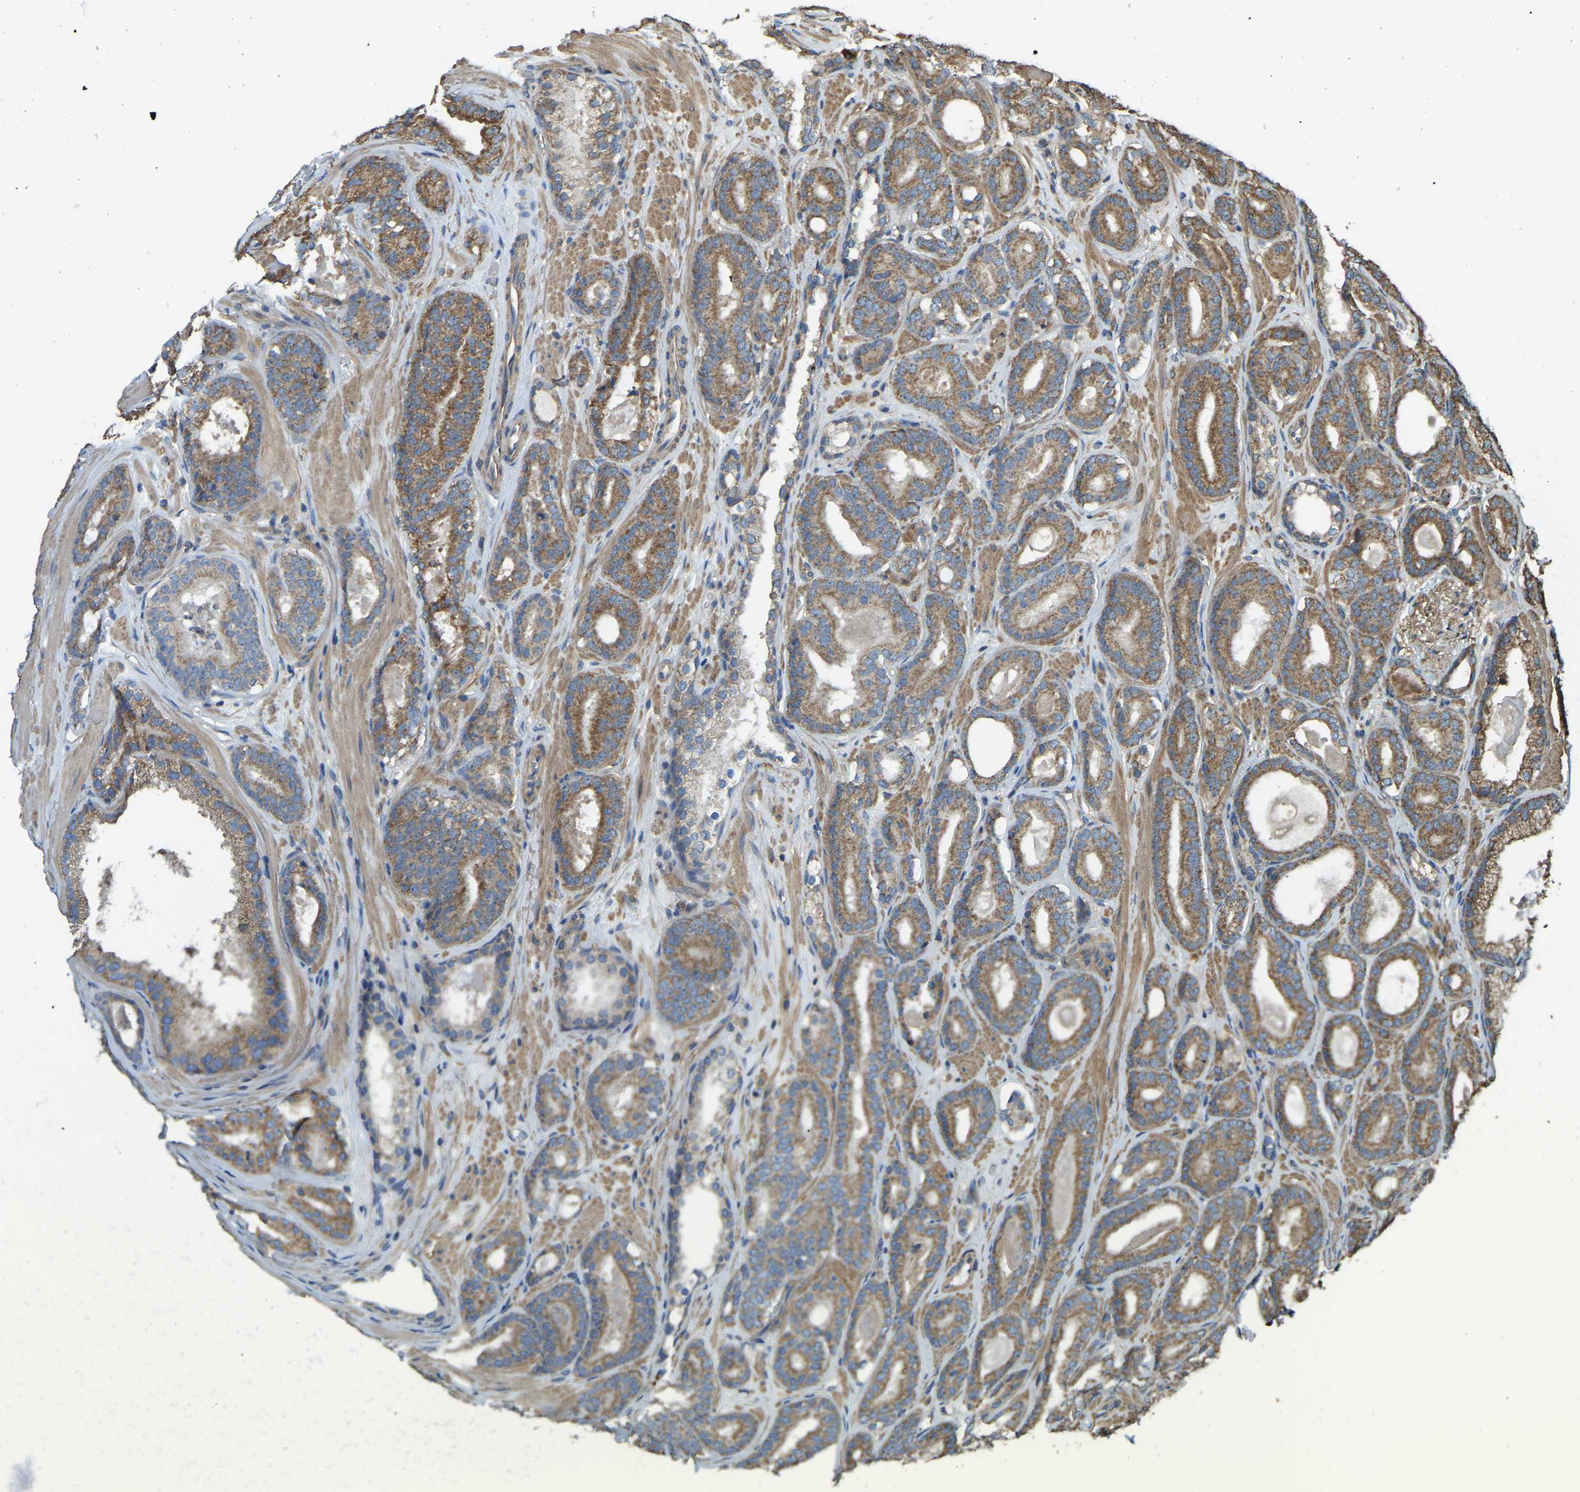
{"staining": {"intensity": "moderate", "quantity": ">75%", "location": "cytoplasmic/membranous"}, "tissue": "prostate cancer", "cell_type": "Tumor cells", "image_type": "cancer", "snomed": [{"axis": "morphology", "description": "Adenocarcinoma, High grade"}, {"axis": "topography", "description": "Prostate"}], "caption": "This photomicrograph shows IHC staining of human prostate adenocarcinoma (high-grade), with medium moderate cytoplasmic/membranous expression in approximately >75% of tumor cells.", "gene": "GNG2", "patient": {"sex": "male", "age": 60}}